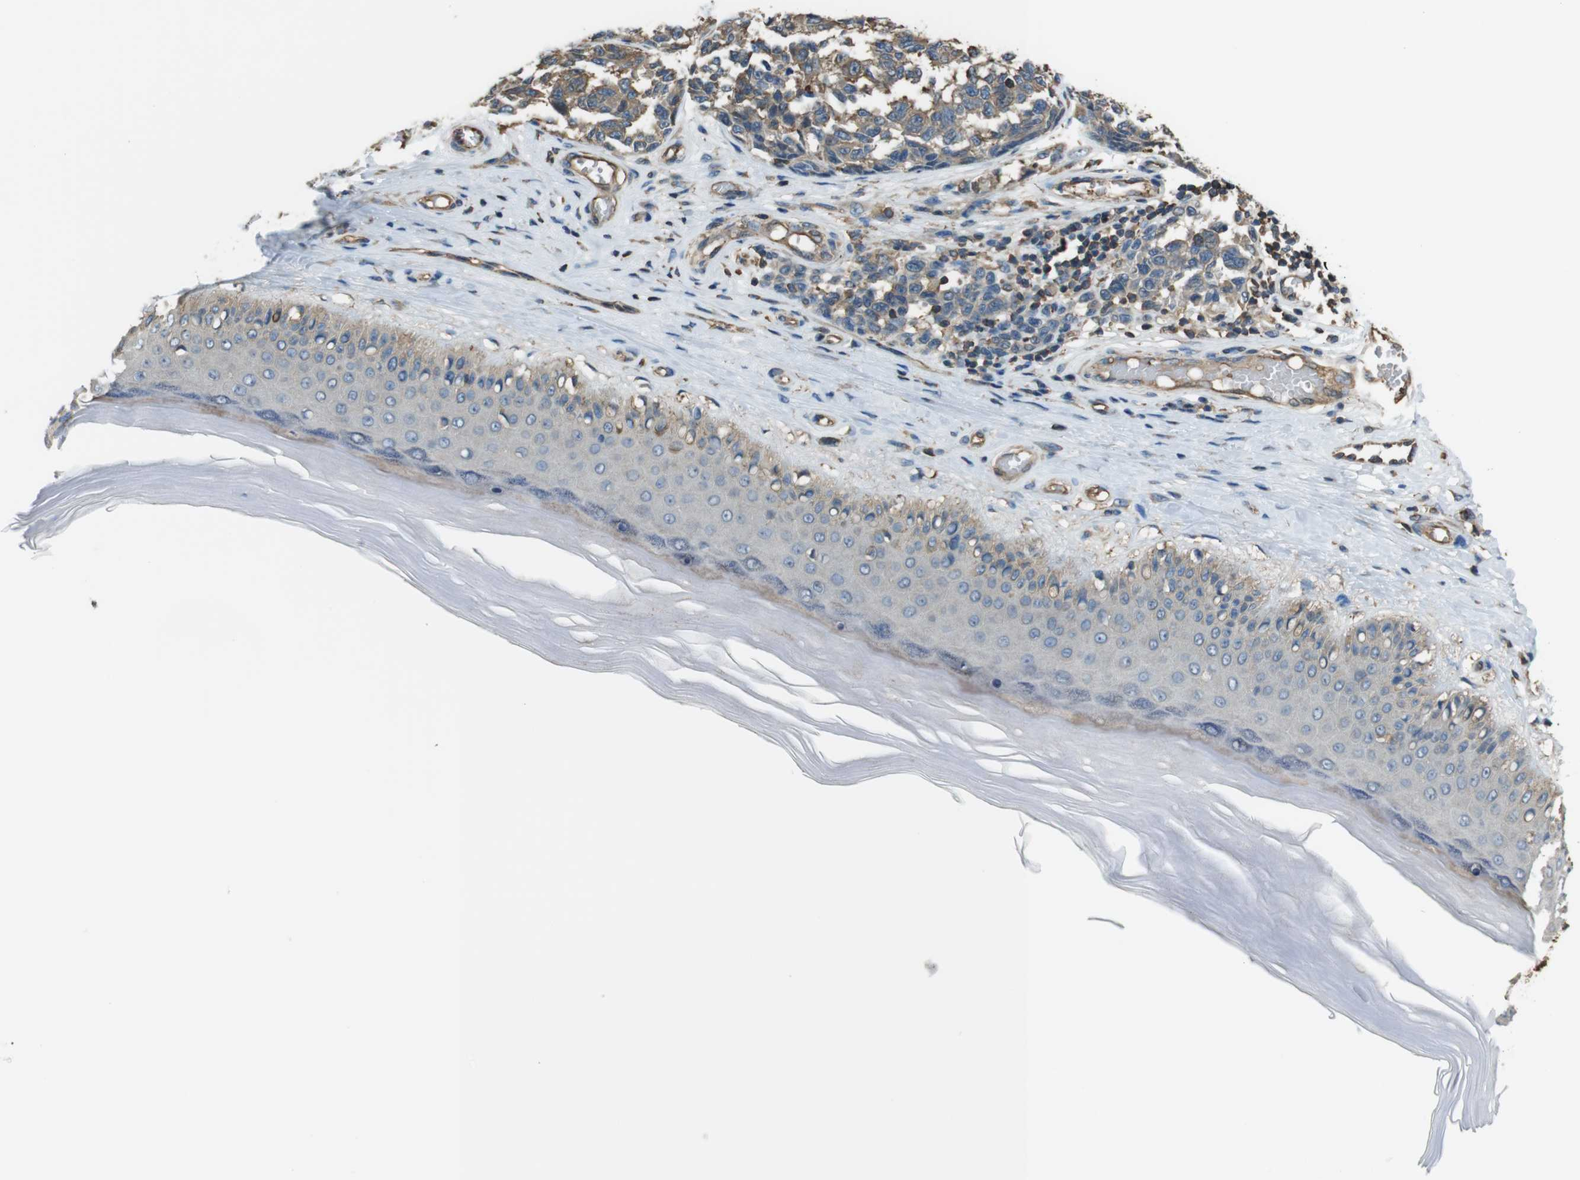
{"staining": {"intensity": "weak", "quantity": "25%-75%", "location": "cytoplasmic/membranous"}, "tissue": "melanoma", "cell_type": "Tumor cells", "image_type": "cancer", "snomed": [{"axis": "morphology", "description": "Malignant melanoma, NOS"}, {"axis": "topography", "description": "Skin"}], "caption": "A histopathology image of melanoma stained for a protein demonstrates weak cytoplasmic/membranous brown staining in tumor cells. (DAB IHC, brown staining for protein, blue staining for nuclei).", "gene": "FCAR", "patient": {"sex": "female", "age": 64}}